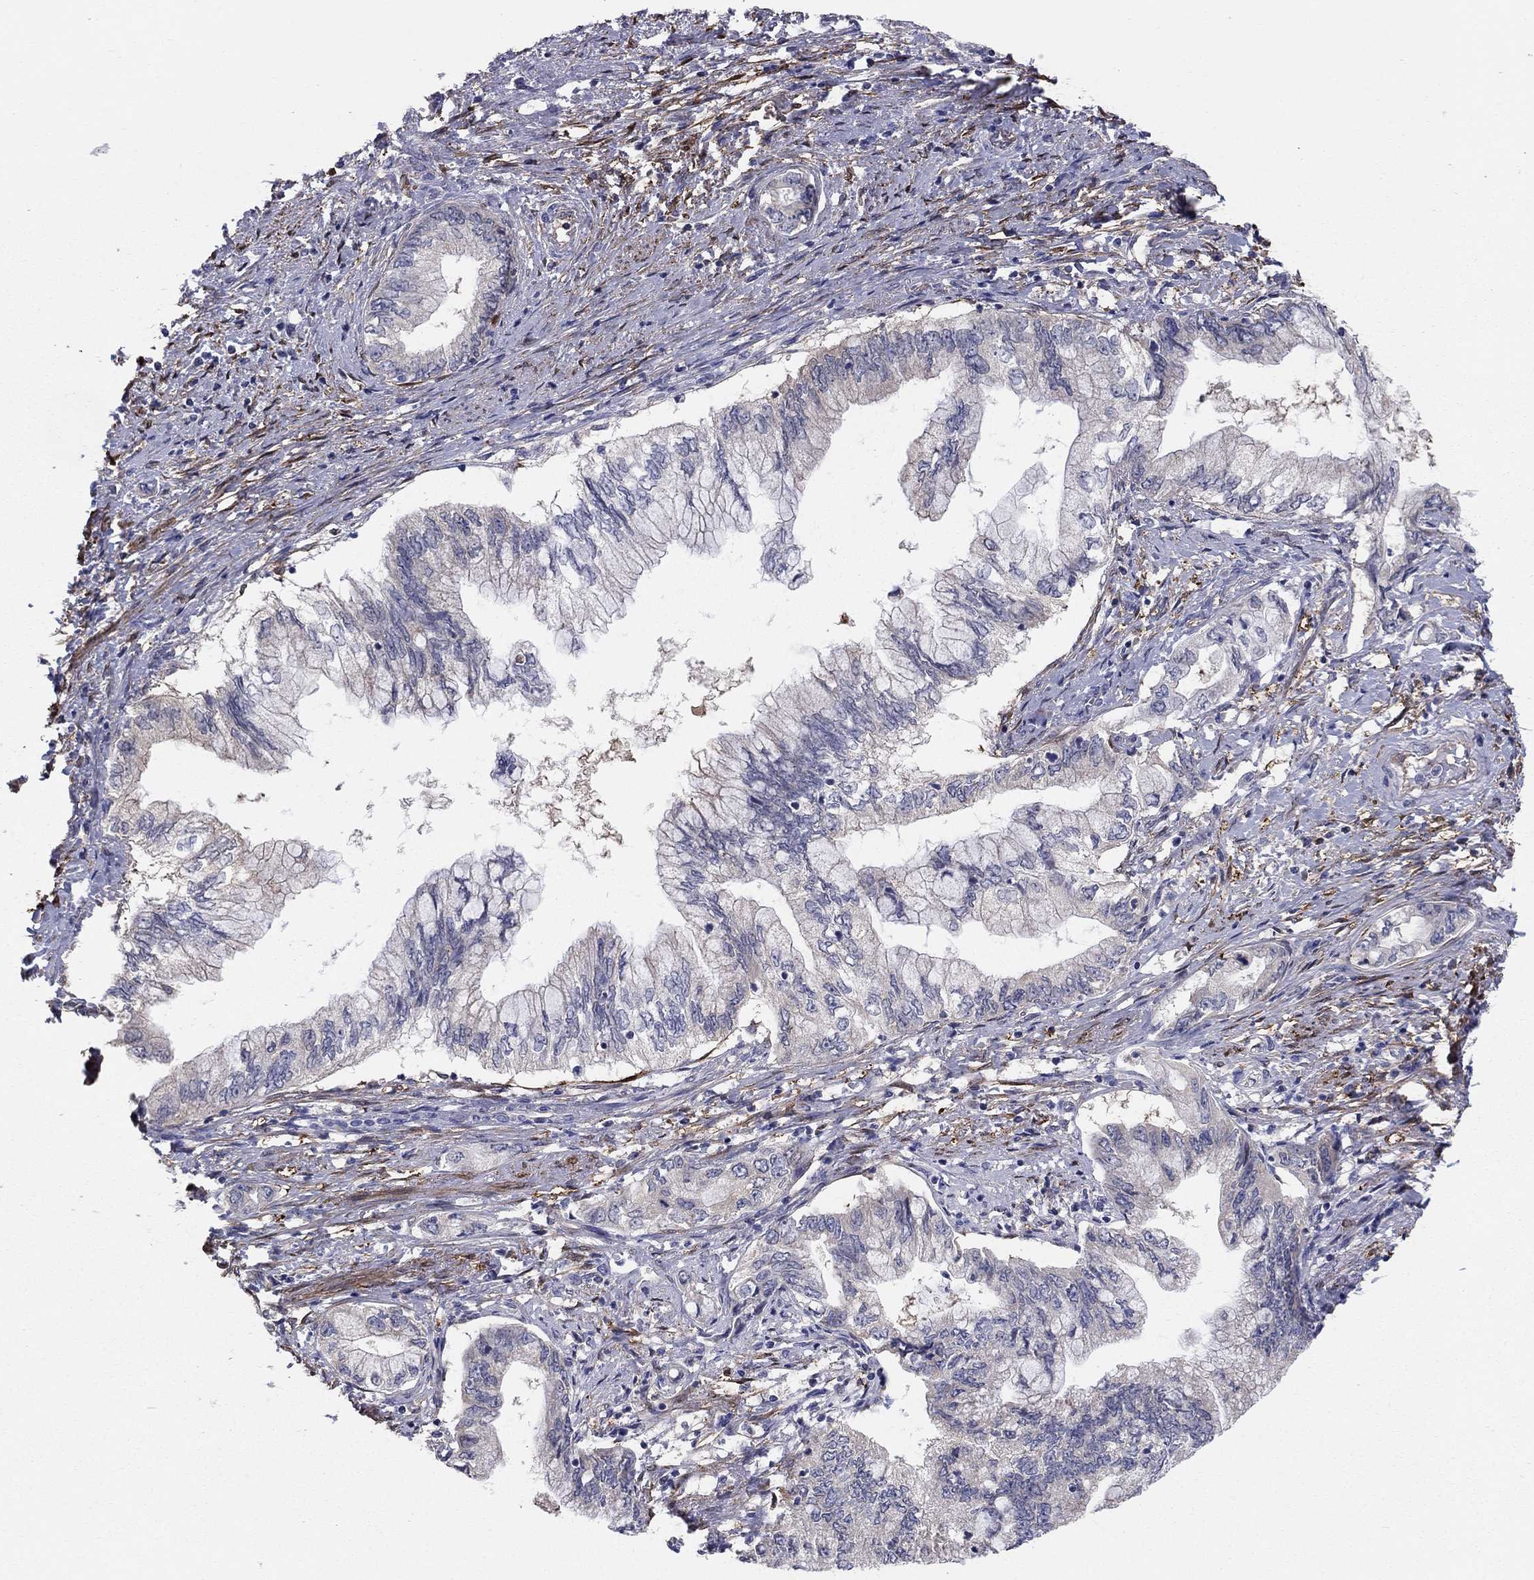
{"staining": {"intensity": "negative", "quantity": "none", "location": "none"}, "tissue": "pancreatic cancer", "cell_type": "Tumor cells", "image_type": "cancer", "snomed": [{"axis": "morphology", "description": "Adenocarcinoma, NOS"}, {"axis": "topography", "description": "Pancreas"}], "caption": "Tumor cells are negative for brown protein staining in adenocarcinoma (pancreatic).", "gene": "EMP2", "patient": {"sex": "female", "age": 73}}